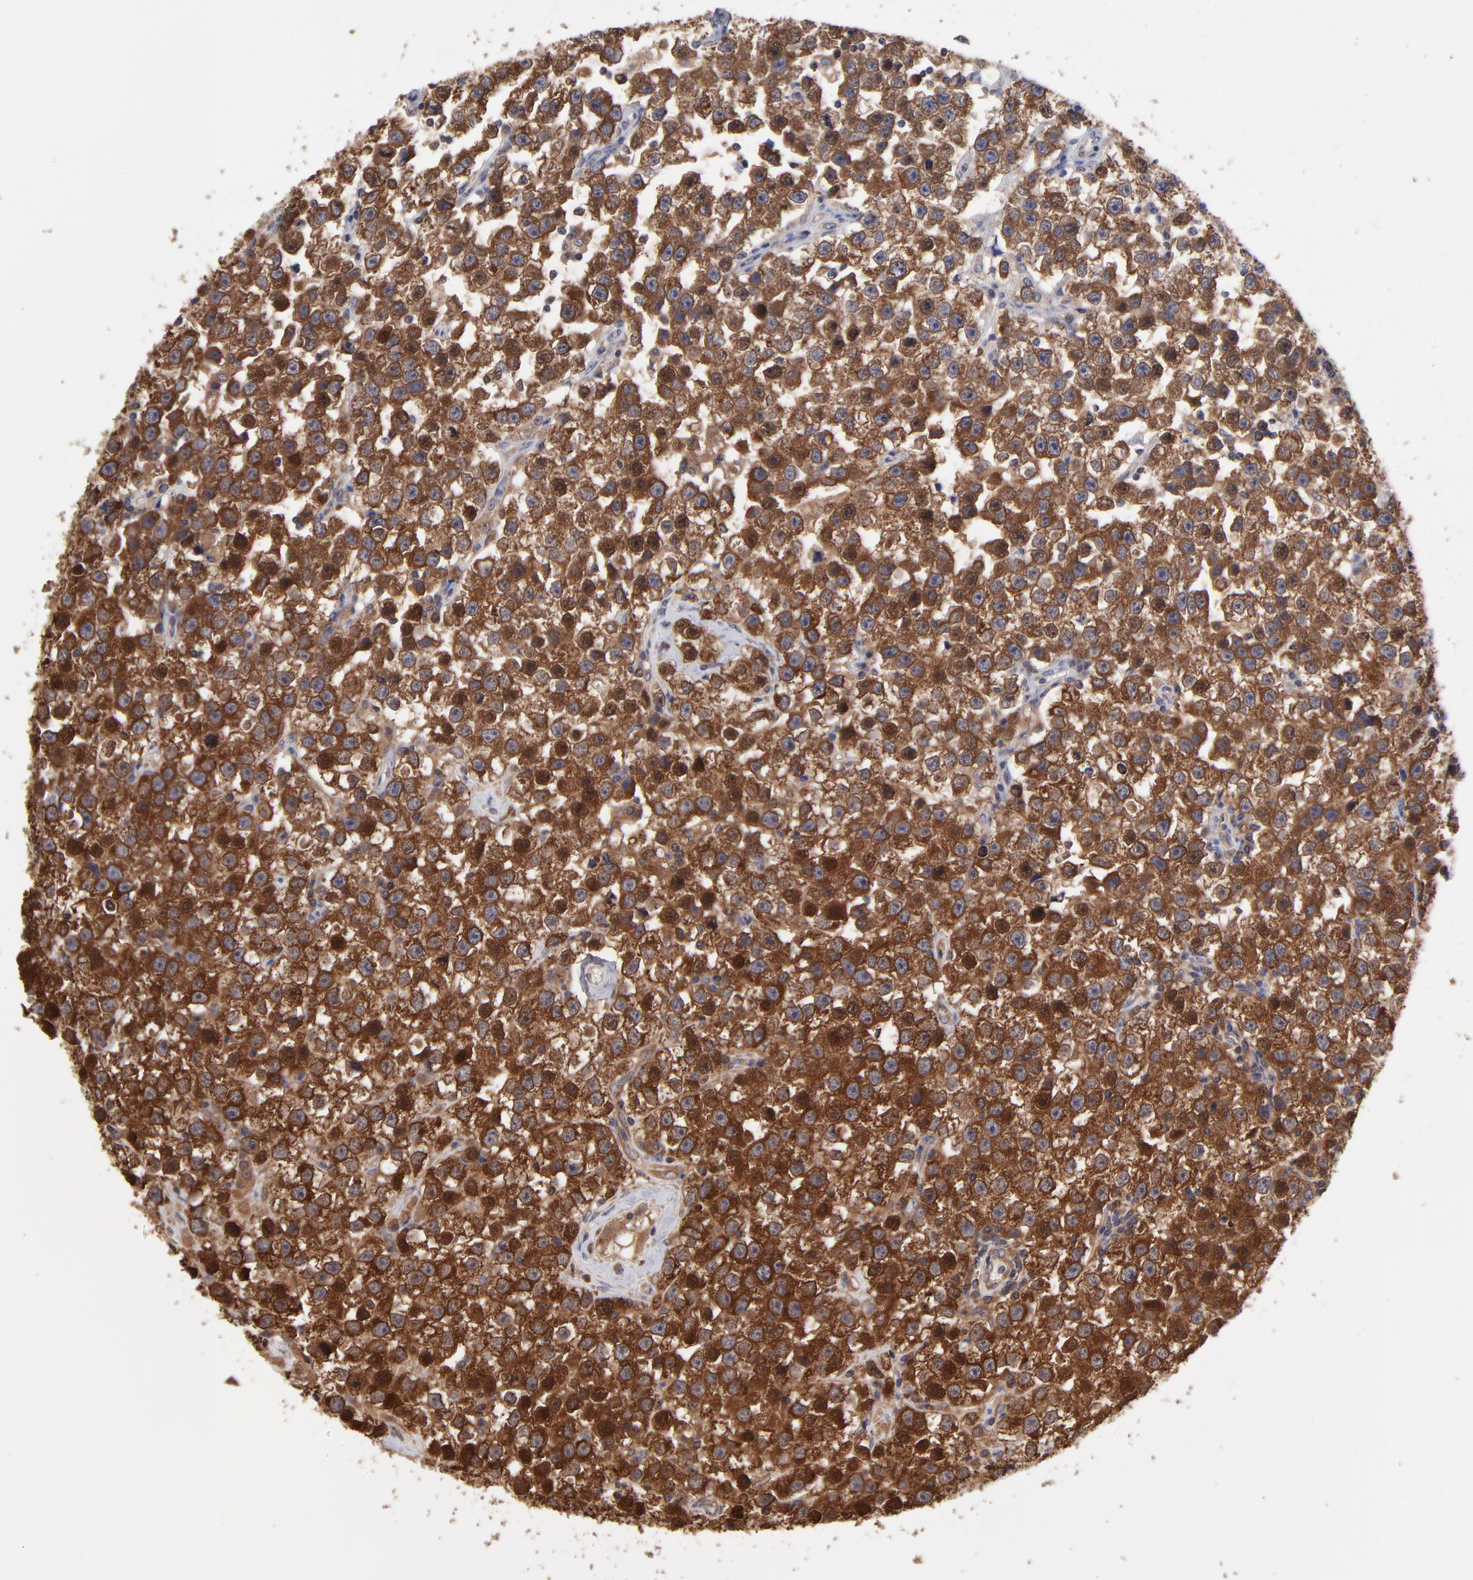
{"staining": {"intensity": "strong", "quantity": ">75%", "location": "cytoplasmic/membranous"}, "tissue": "testis cancer", "cell_type": "Tumor cells", "image_type": "cancer", "snomed": [{"axis": "morphology", "description": "Seminoma, NOS"}, {"axis": "topography", "description": "Testis"}], "caption": "Testis cancer stained with IHC demonstrates strong cytoplasmic/membranous expression in about >75% of tumor cells.", "gene": "GART", "patient": {"sex": "male", "age": 32}}